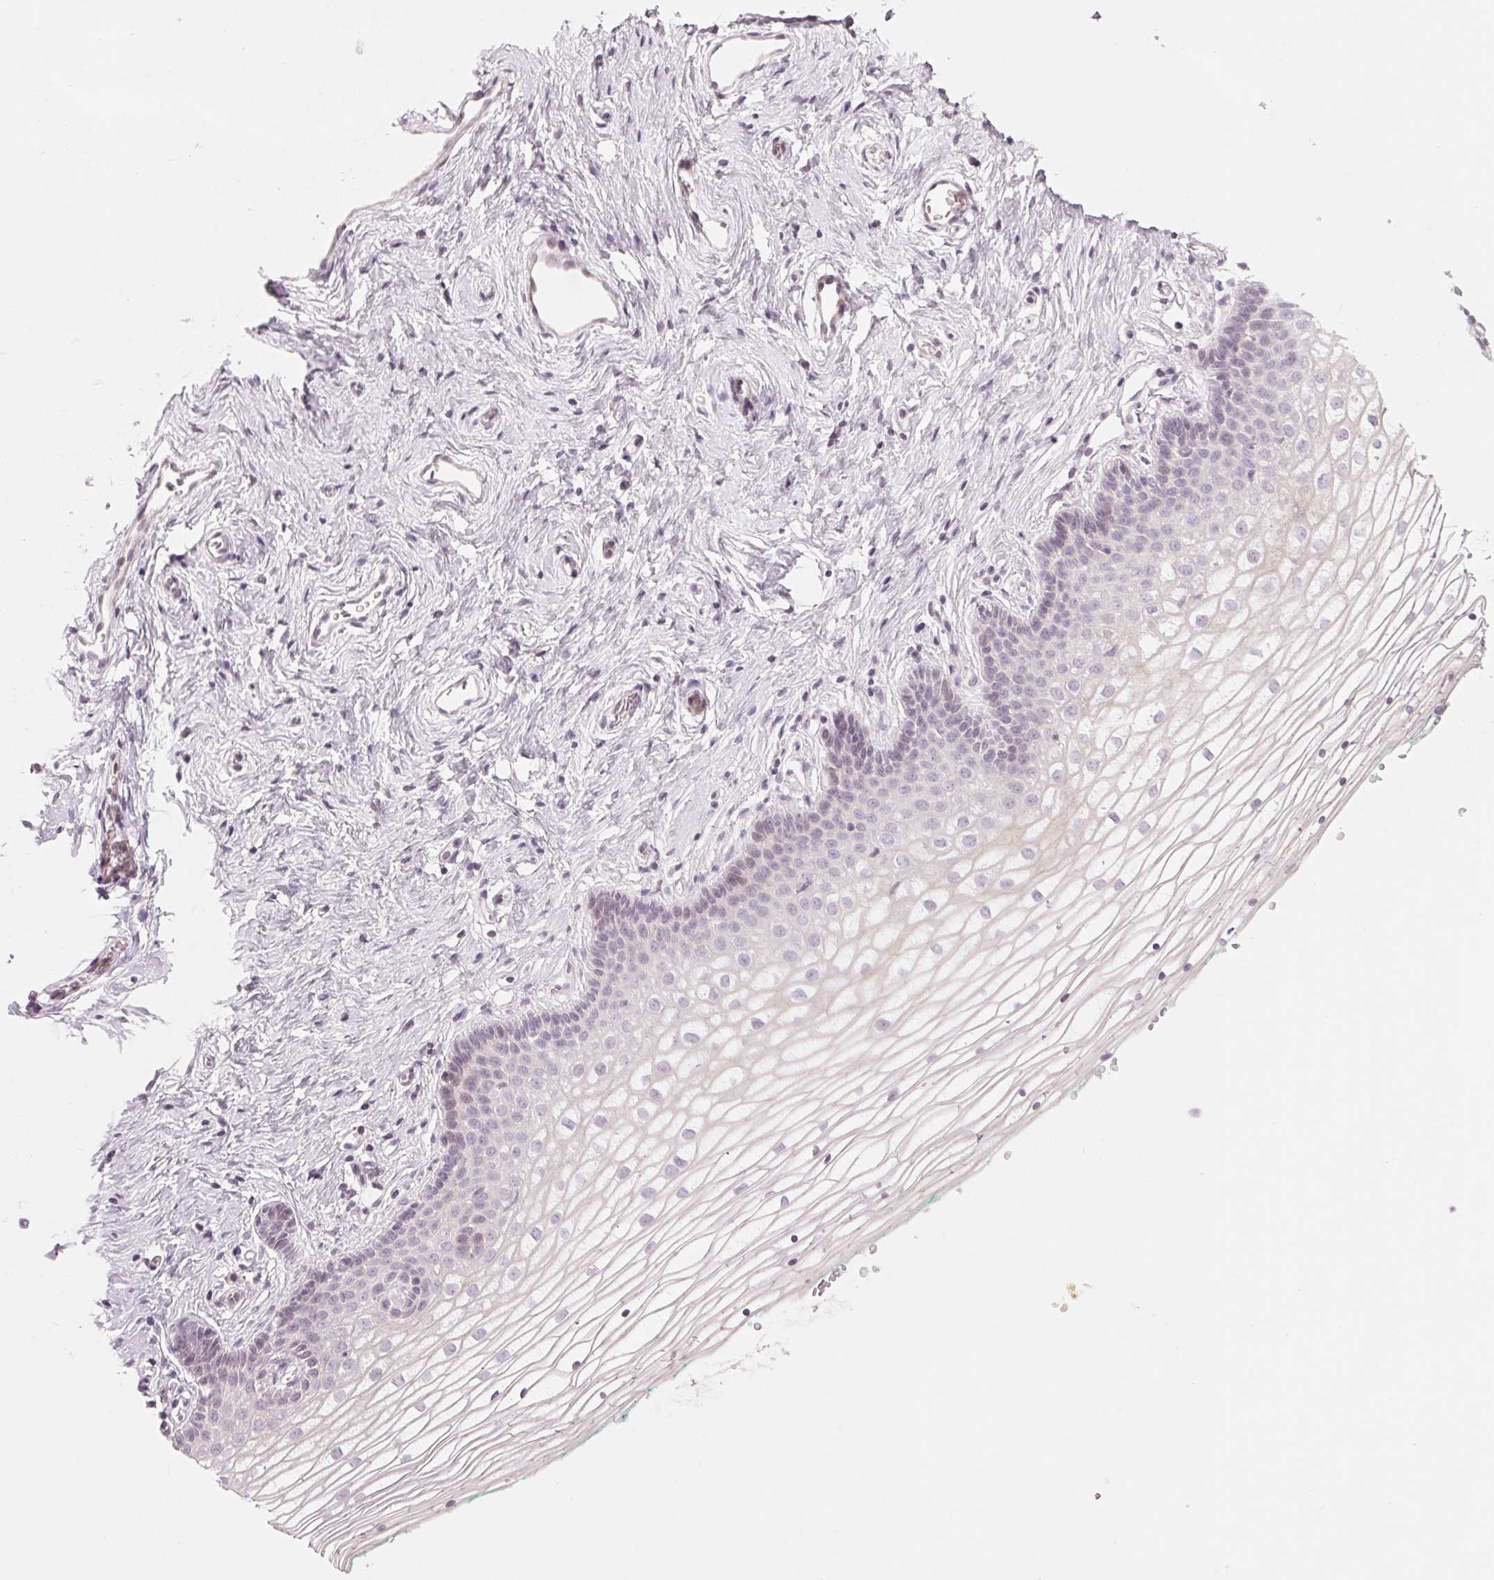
{"staining": {"intensity": "moderate", "quantity": "<25%", "location": "nuclear"}, "tissue": "vagina", "cell_type": "Squamous epithelial cells", "image_type": "normal", "snomed": [{"axis": "morphology", "description": "Normal tissue, NOS"}, {"axis": "topography", "description": "Vagina"}], "caption": "DAB (3,3'-diaminobenzidine) immunohistochemical staining of unremarkable human vagina reveals moderate nuclear protein positivity in approximately <25% of squamous epithelial cells. (Stains: DAB (3,3'-diaminobenzidine) in brown, nuclei in blue, Microscopy: brightfield microscopy at high magnification).", "gene": "SLC17A4", "patient": {"sex": "female", "age": 36}}